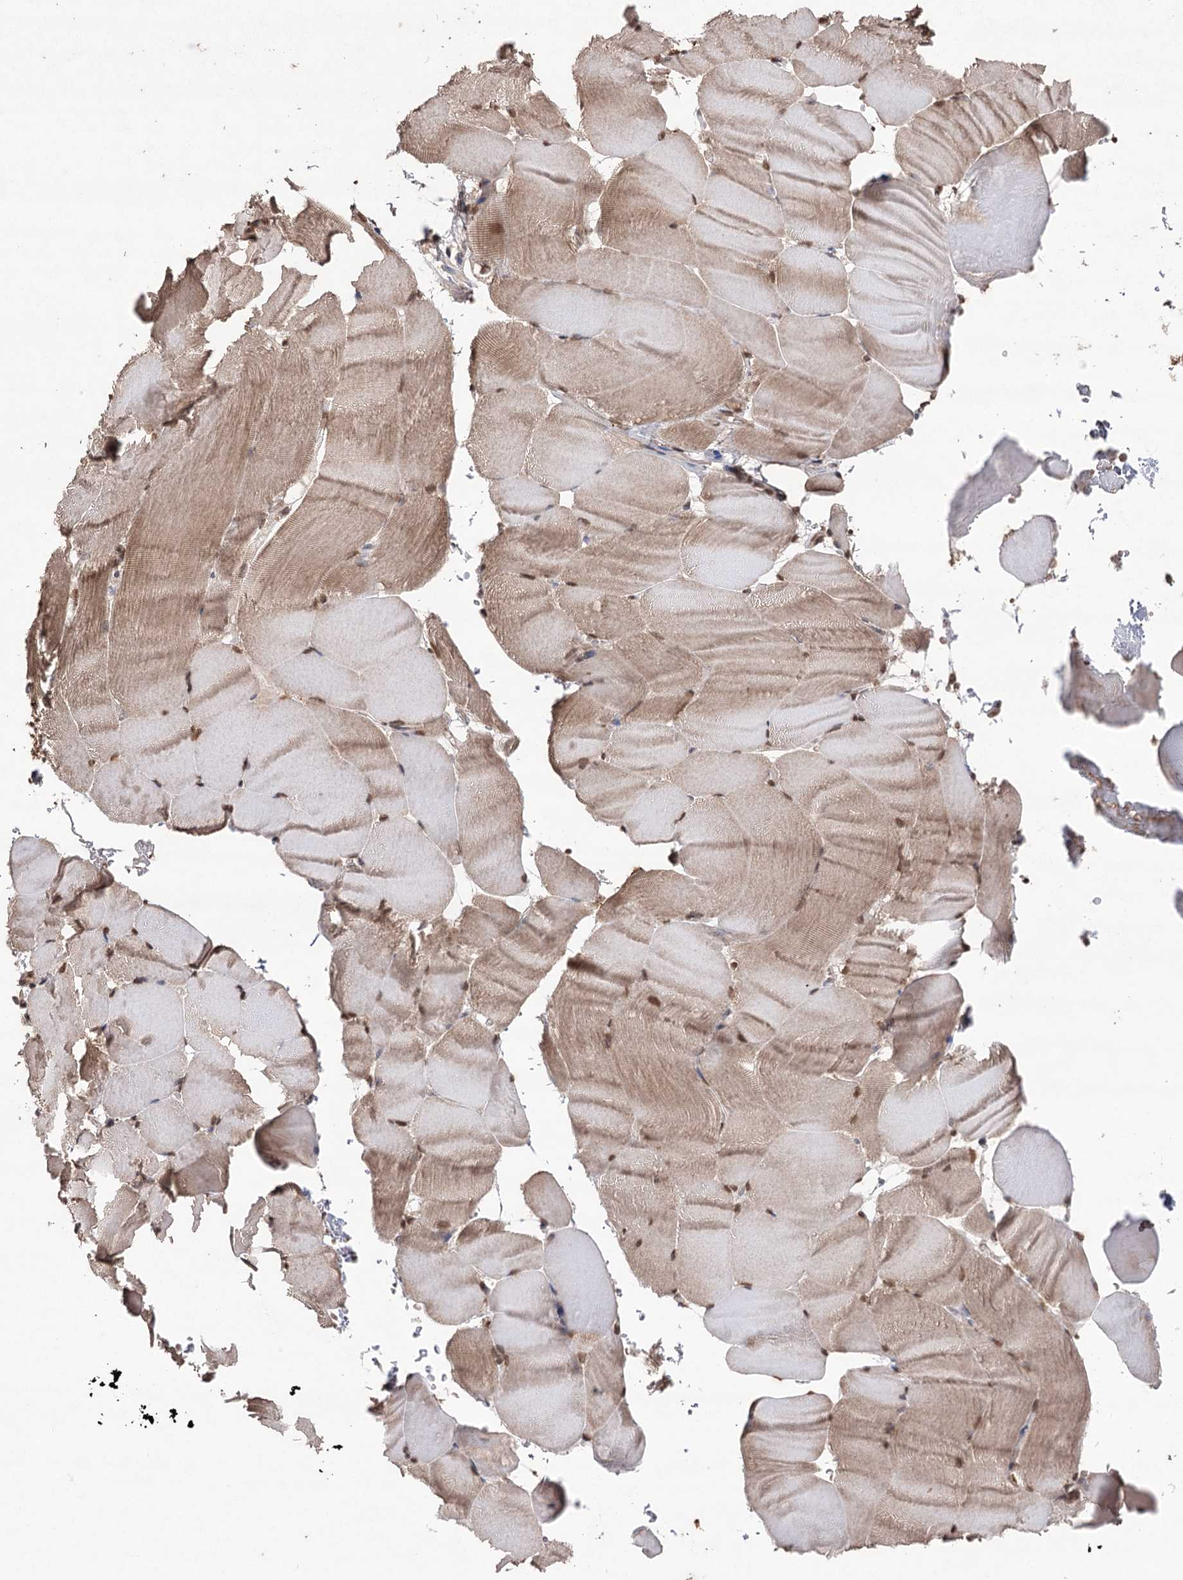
{"staining": {"intensity": "moderate", "quantity": "25%-75%", "location": "cytoplasmic/membranous,nuclear"}, "tissue": "skeletal muscle", "cell_type": "Myocytes", "image_type": "normal", "snomed": [{"axis": "morphology", "description": "Normal tissue, NOS"}, {"axis": "topography", "description": "Skeletal muscle"}, {"axis": "topography", "description": "Parathyroid gland"}], "caption": "An immunohistochemistry (IHC) histopathology image of unremarkable tissue is shown. Protein staining in brown labels moderate cytoplasmic/membranous,nuclear positivity in skeletal muscle within myocytes.", "gene": "ATG14", "patient": {"sex": "female", "age": 37}}